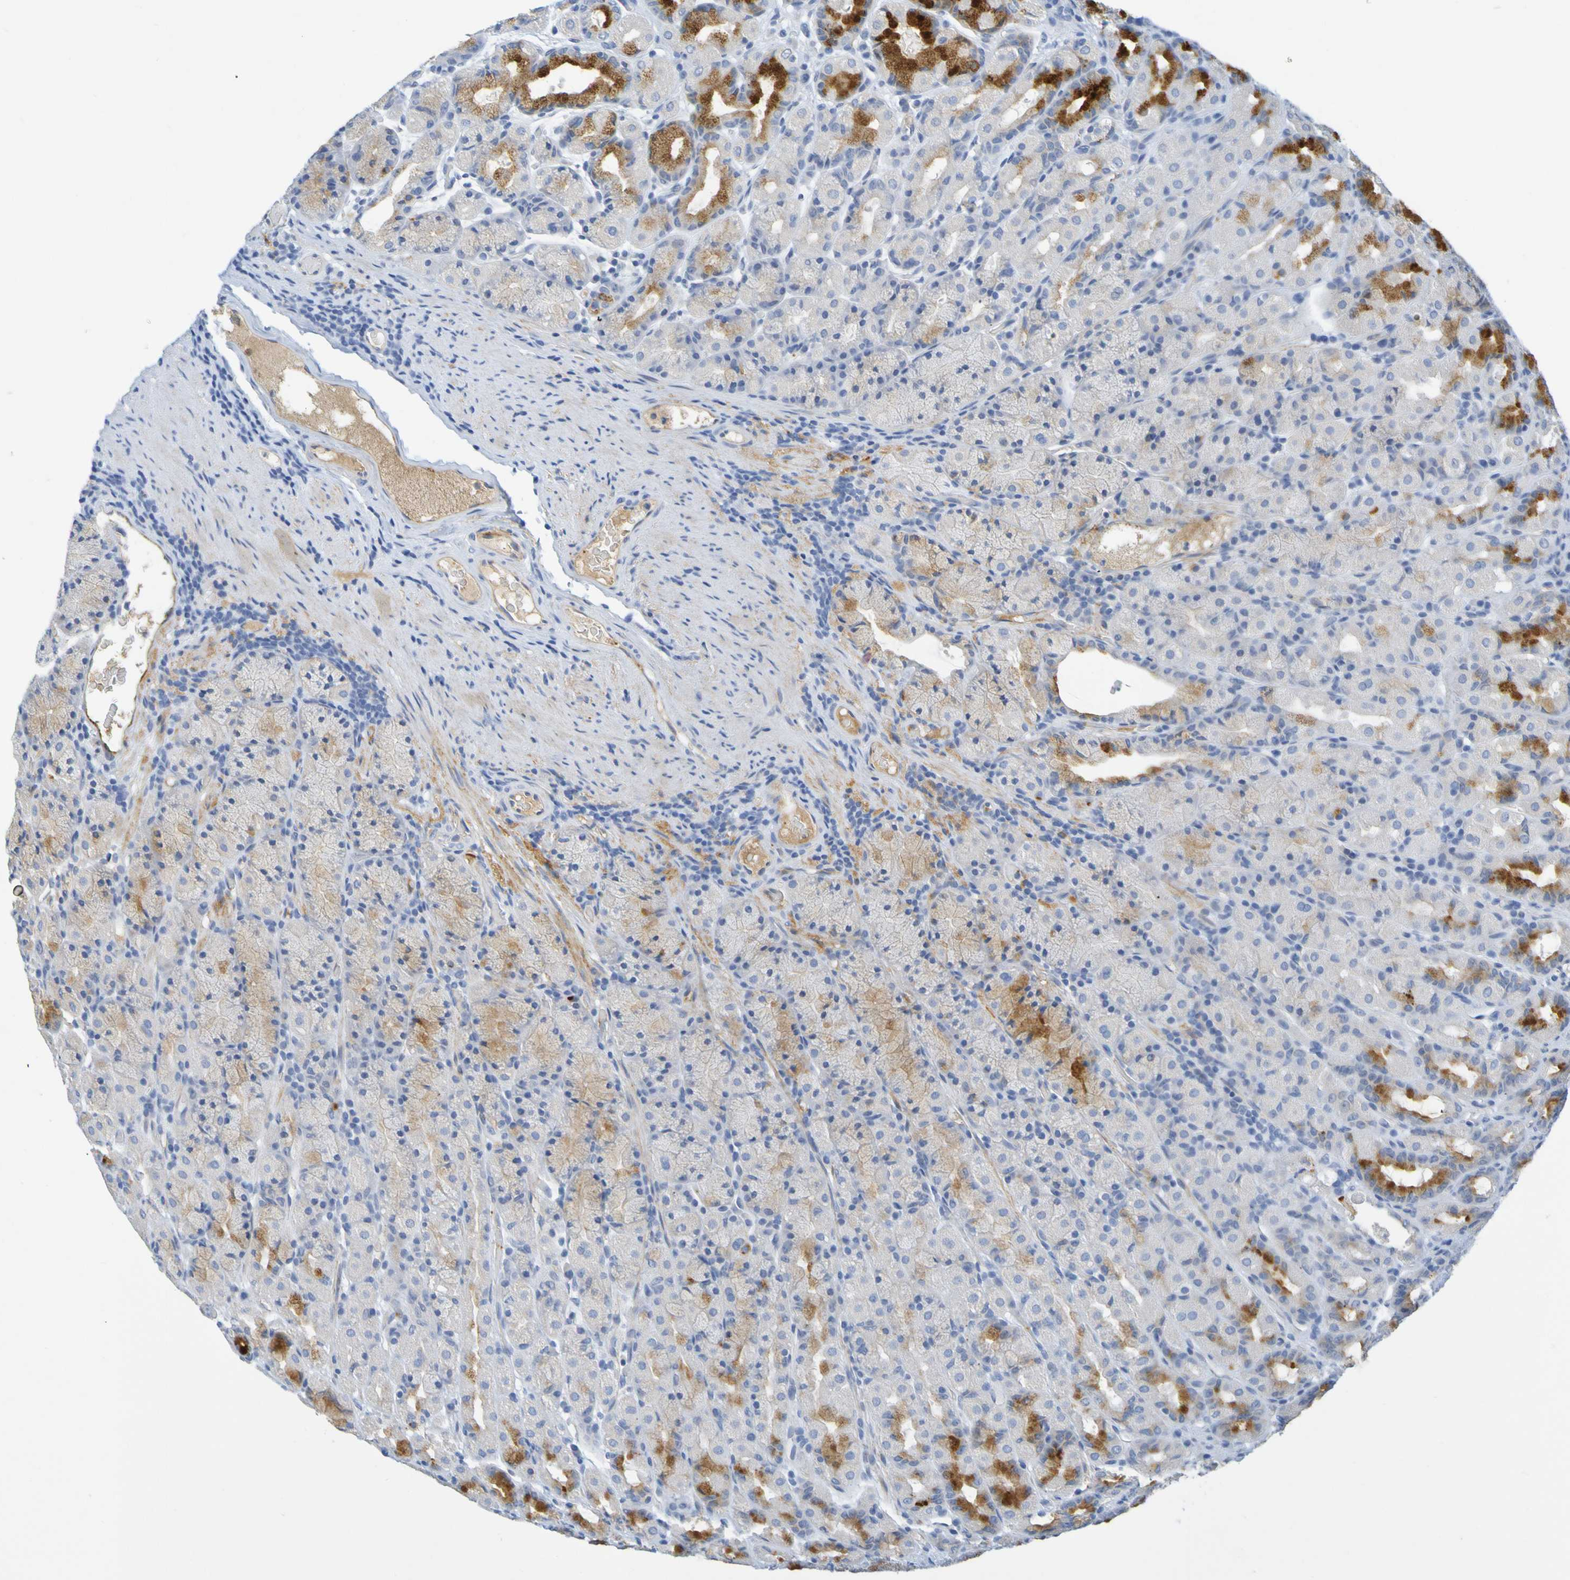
{"staining": {"intensity": "moderate", "quantity": "<25%", "location": "cytoplasmic/membranous"}, "tissue": "stomach", "cell_type": "Glandular cells", "image_type": "normal", "snomed": [{"axis": "morphology", "description": "Normal tissue, NOS"}, {"axis": "topography", "description": "Stomach, upper"}], "caption": "Stomach stained with a brown dye displays moderate cytoplasmic/membranous positive expression in about <25% of glandular cells.", "gene": "IL10", "patient": {"sex": "male", "age": 68}}